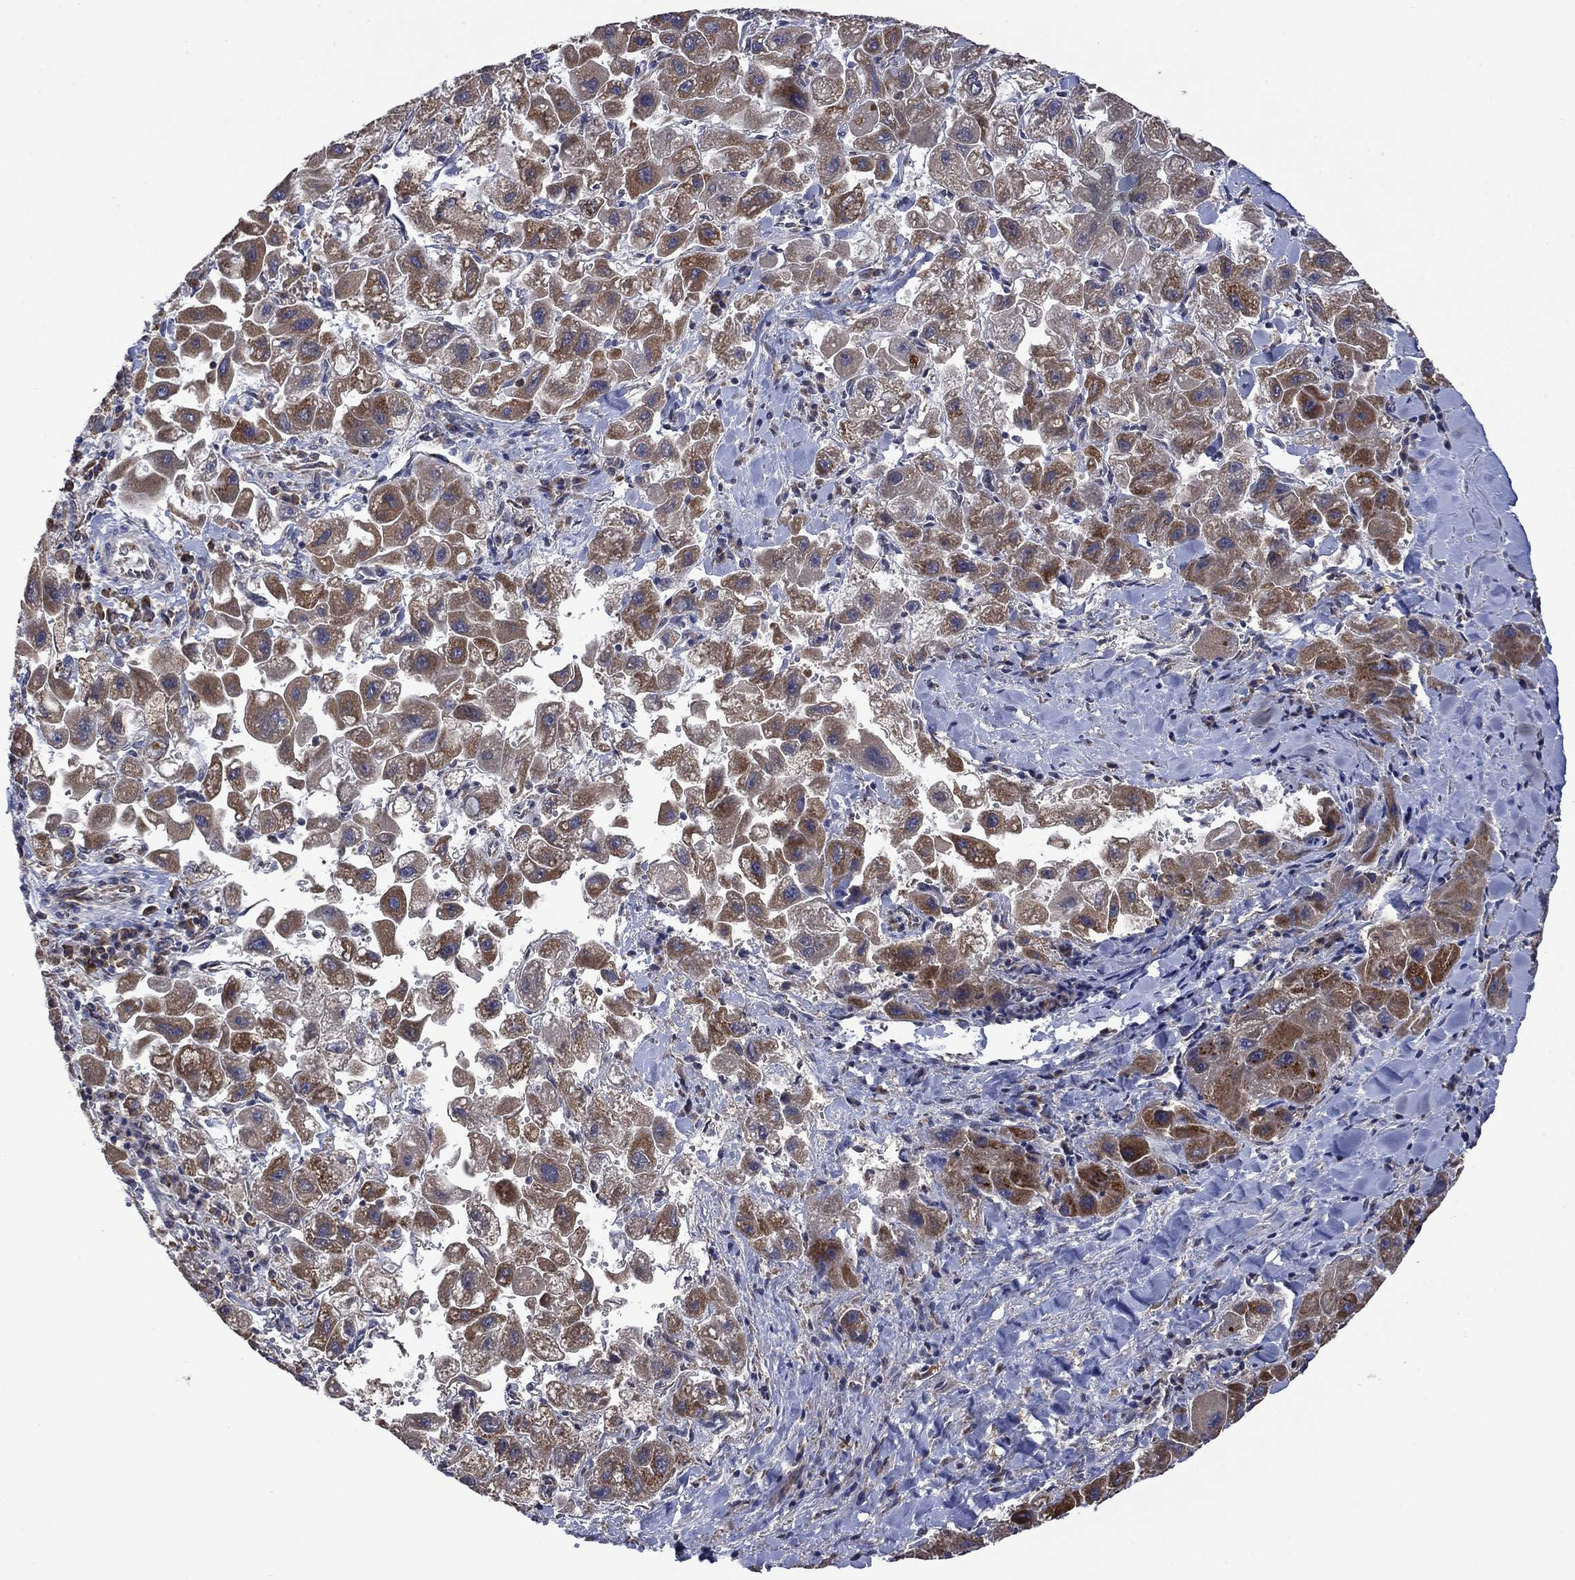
{"staining": {"intensity": "strong", "quantity": "25%-75%", "location": "cytoplasmic/membranous"}, "tissue": "liver cancer", "cell_type": "Tumor cells", "image_type": "cancer", "snomed": [{"axis": "morphology", "description": "Carcinoma, Hepatocellular, NOS"}, {"axis": "topography", "description": "Liver"}], "caption": "This is a photomicrograph of immunohistochemistry (IHC) staining of liver hepatocellular carcinoma, which shows strong expression in the cytoplasmic/membranous of tumor cells.", "gene": "FURIN", "patient": {"sex": "male", "age": 24}}